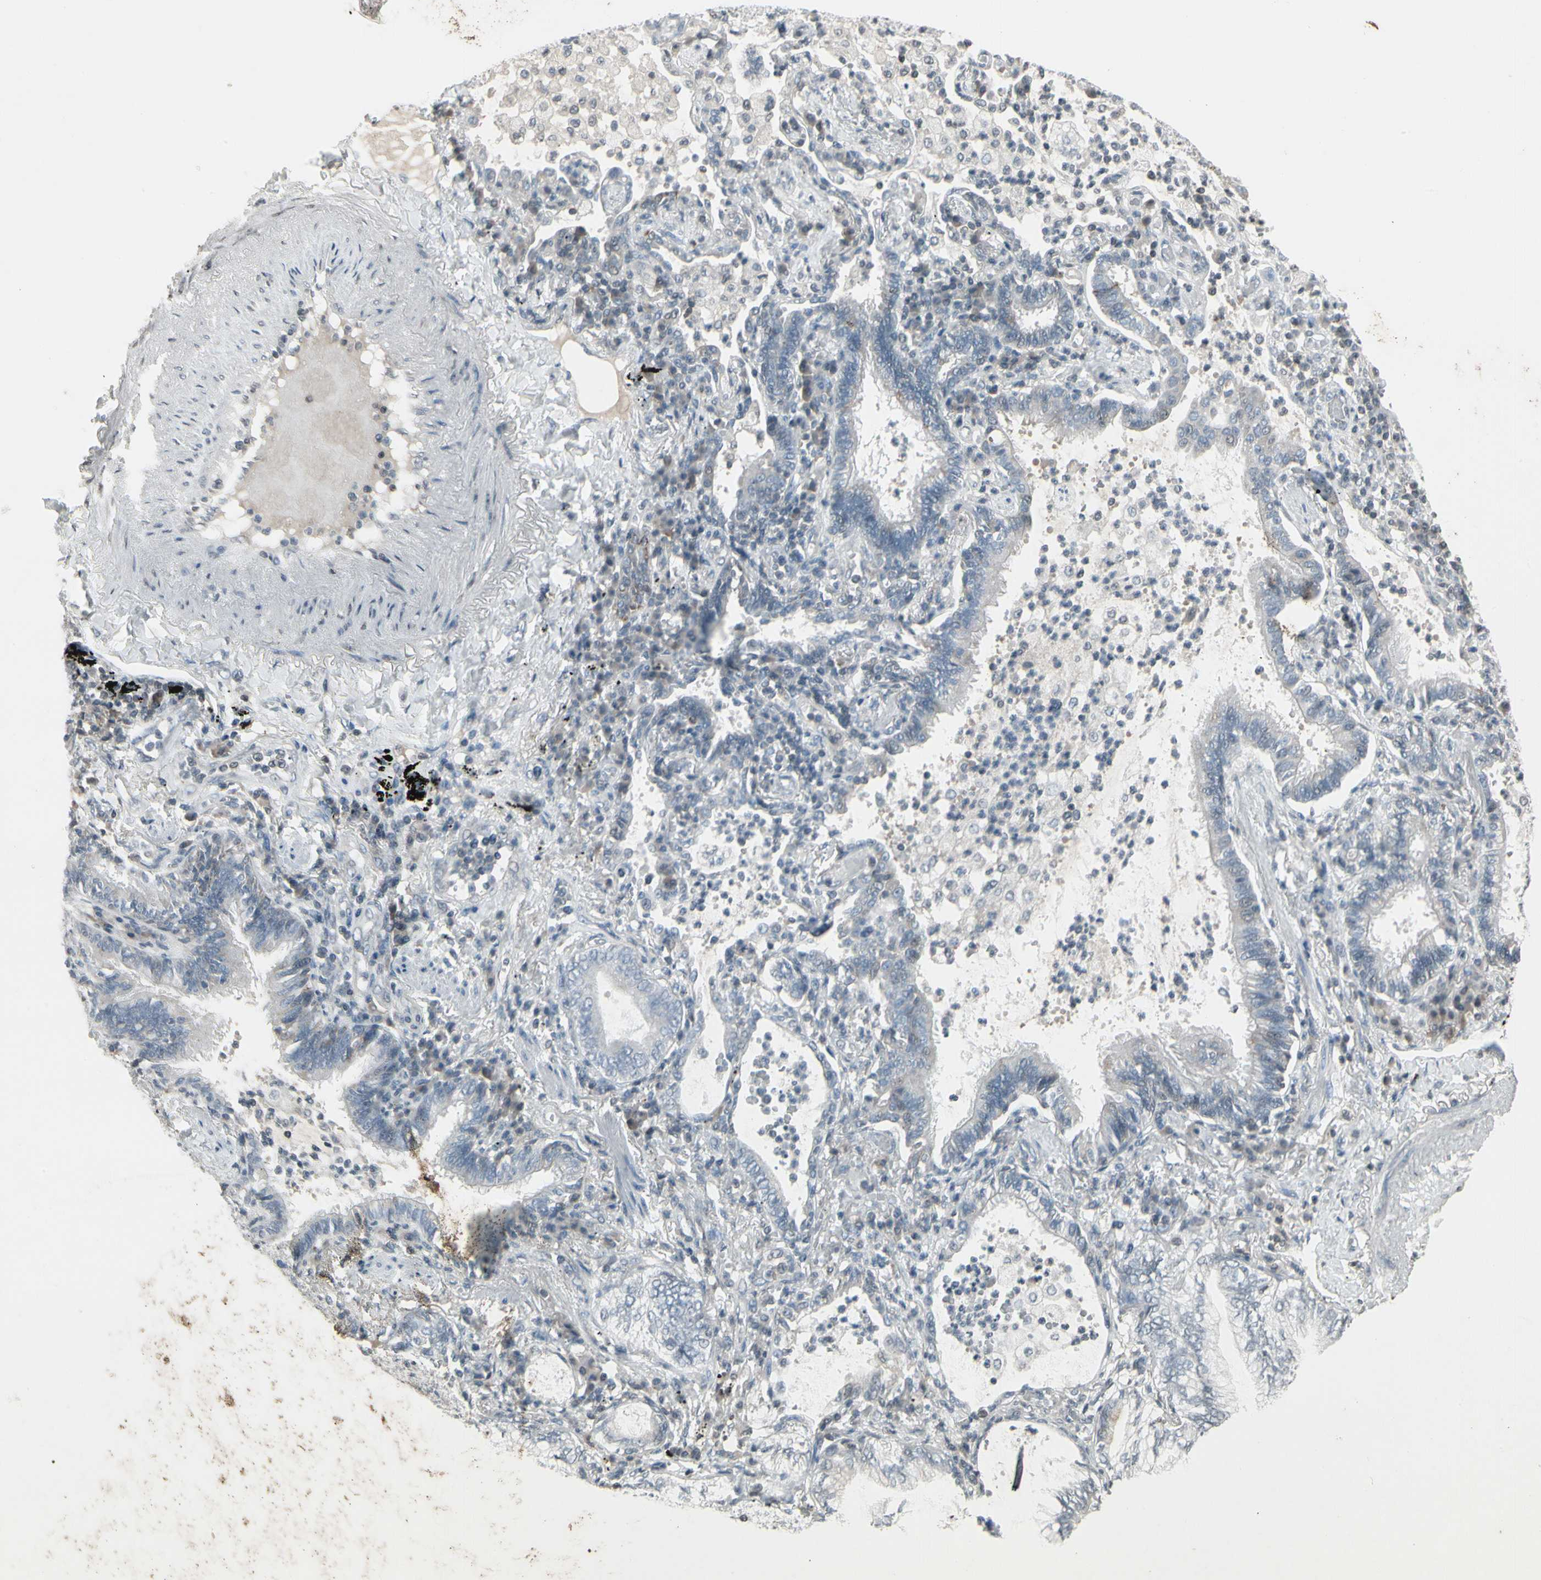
{"staining": {"intensity": "negative", "quantity": "none", "location": "none"}, "tissue": "lung cancer", "cell_type": "Tumor cells", "image_type": "cancer", "snomed": [{"axis": "morphology", "description": "Normal tissue, NOS"}, {"axis": "morphology", "description": "Adenocarcinoma, NOS"}, {"axis": "topography", "description": "Bronchus"}, {"axis": "topography", "description": "Lung"}], "caption": "Tumor cells are negative for protein expression in human lung adenocarcinoma.", "gene": "ARG2", "patient": {"sex": "female", "age": 70}}